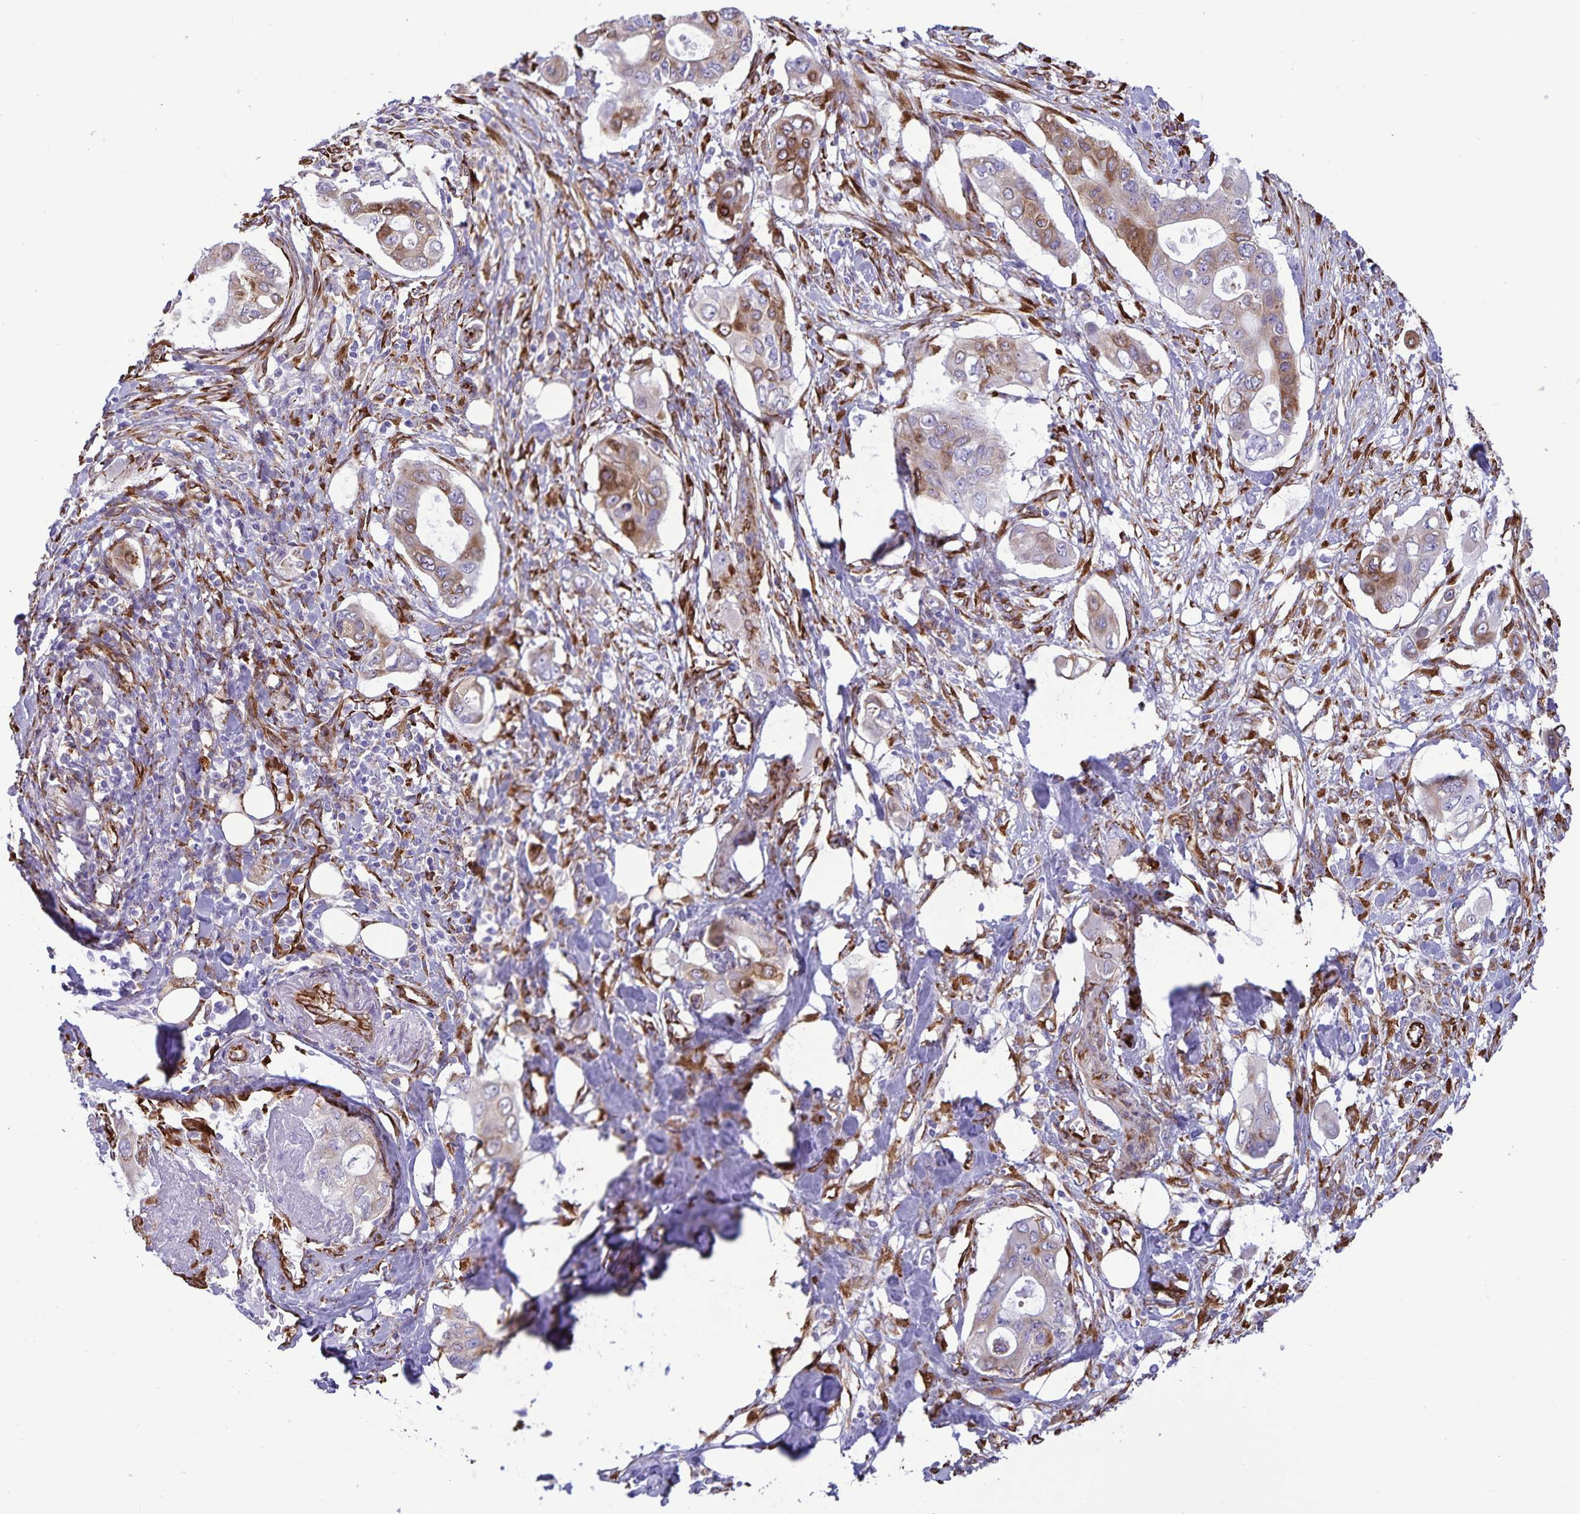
{"staining": {"intensity": "moderate", "quantity": "25%-75%", "location": "cytoplasmic/membranous"}, "tissue": "pancreatic cancer", "cell_type": "Tumor cells", "image_type": "cancer", "snomed": [{"axis": "morphology", "description": "Adenocarcinoma, NOS"}, {"axis": "topography", "description": "Pancreas"}], "caption": "Protein staining exhibits moderate cytoplasmic/membranous staining in about 25%-75% of tumor cells in pancreatic cancer.", "gene": "RCN1", "patient": {"sex": "female", "age": 63}}